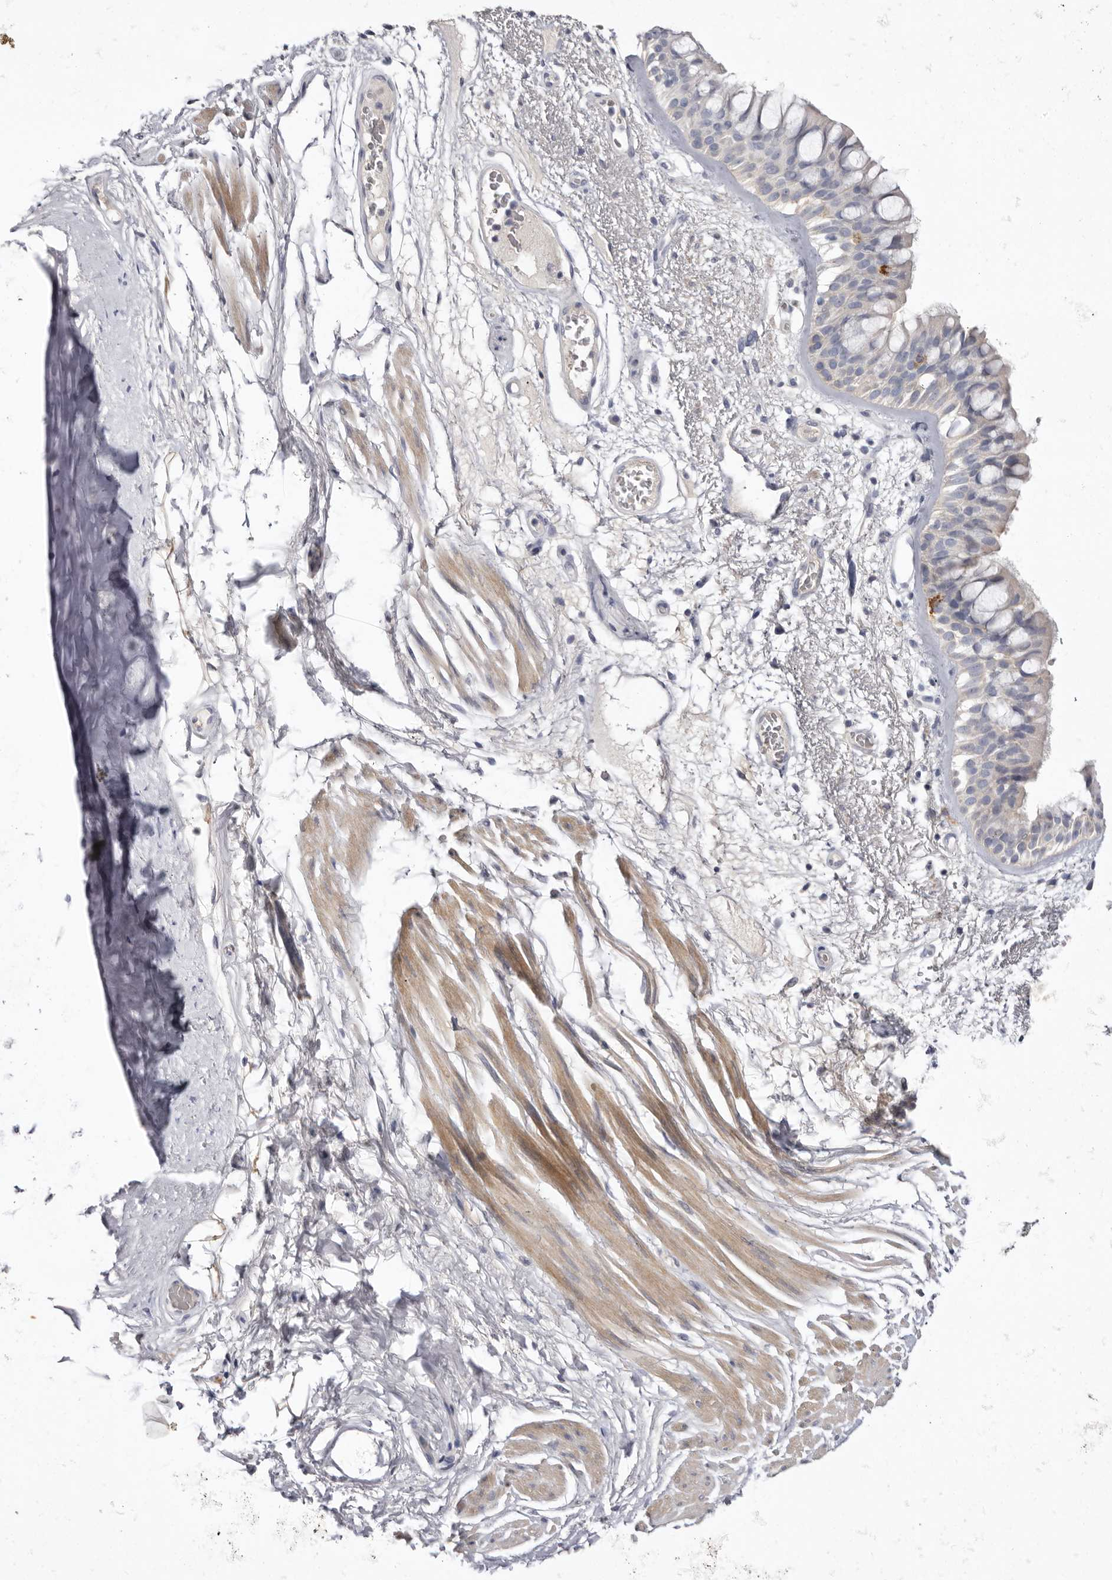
{"staining": {"intensity": "negative", "quantity": "none", "location": "none"}, "tissue": "bronchus", "cell_type": "Respiratory epithelial cells", "image_type": "normal", "snomed": [{"axis": "morphology", "description": "Normal tissue, NOS"}, {"axis": "morphology", "description": "Squamous cell carcinoma, NOS"}, {"axis": "topography", "description": "Lymph node"}, {"axis": "topography", "description": "Bronchus"}, {"axis": "topography", "description": "Lung"}], "caption": "Bronchus stained for a protein using IHC reveals no positivity respiratory epithelial cells.", "gene": "S1PR5", "patient": {"sex": "male", "age": 66}}